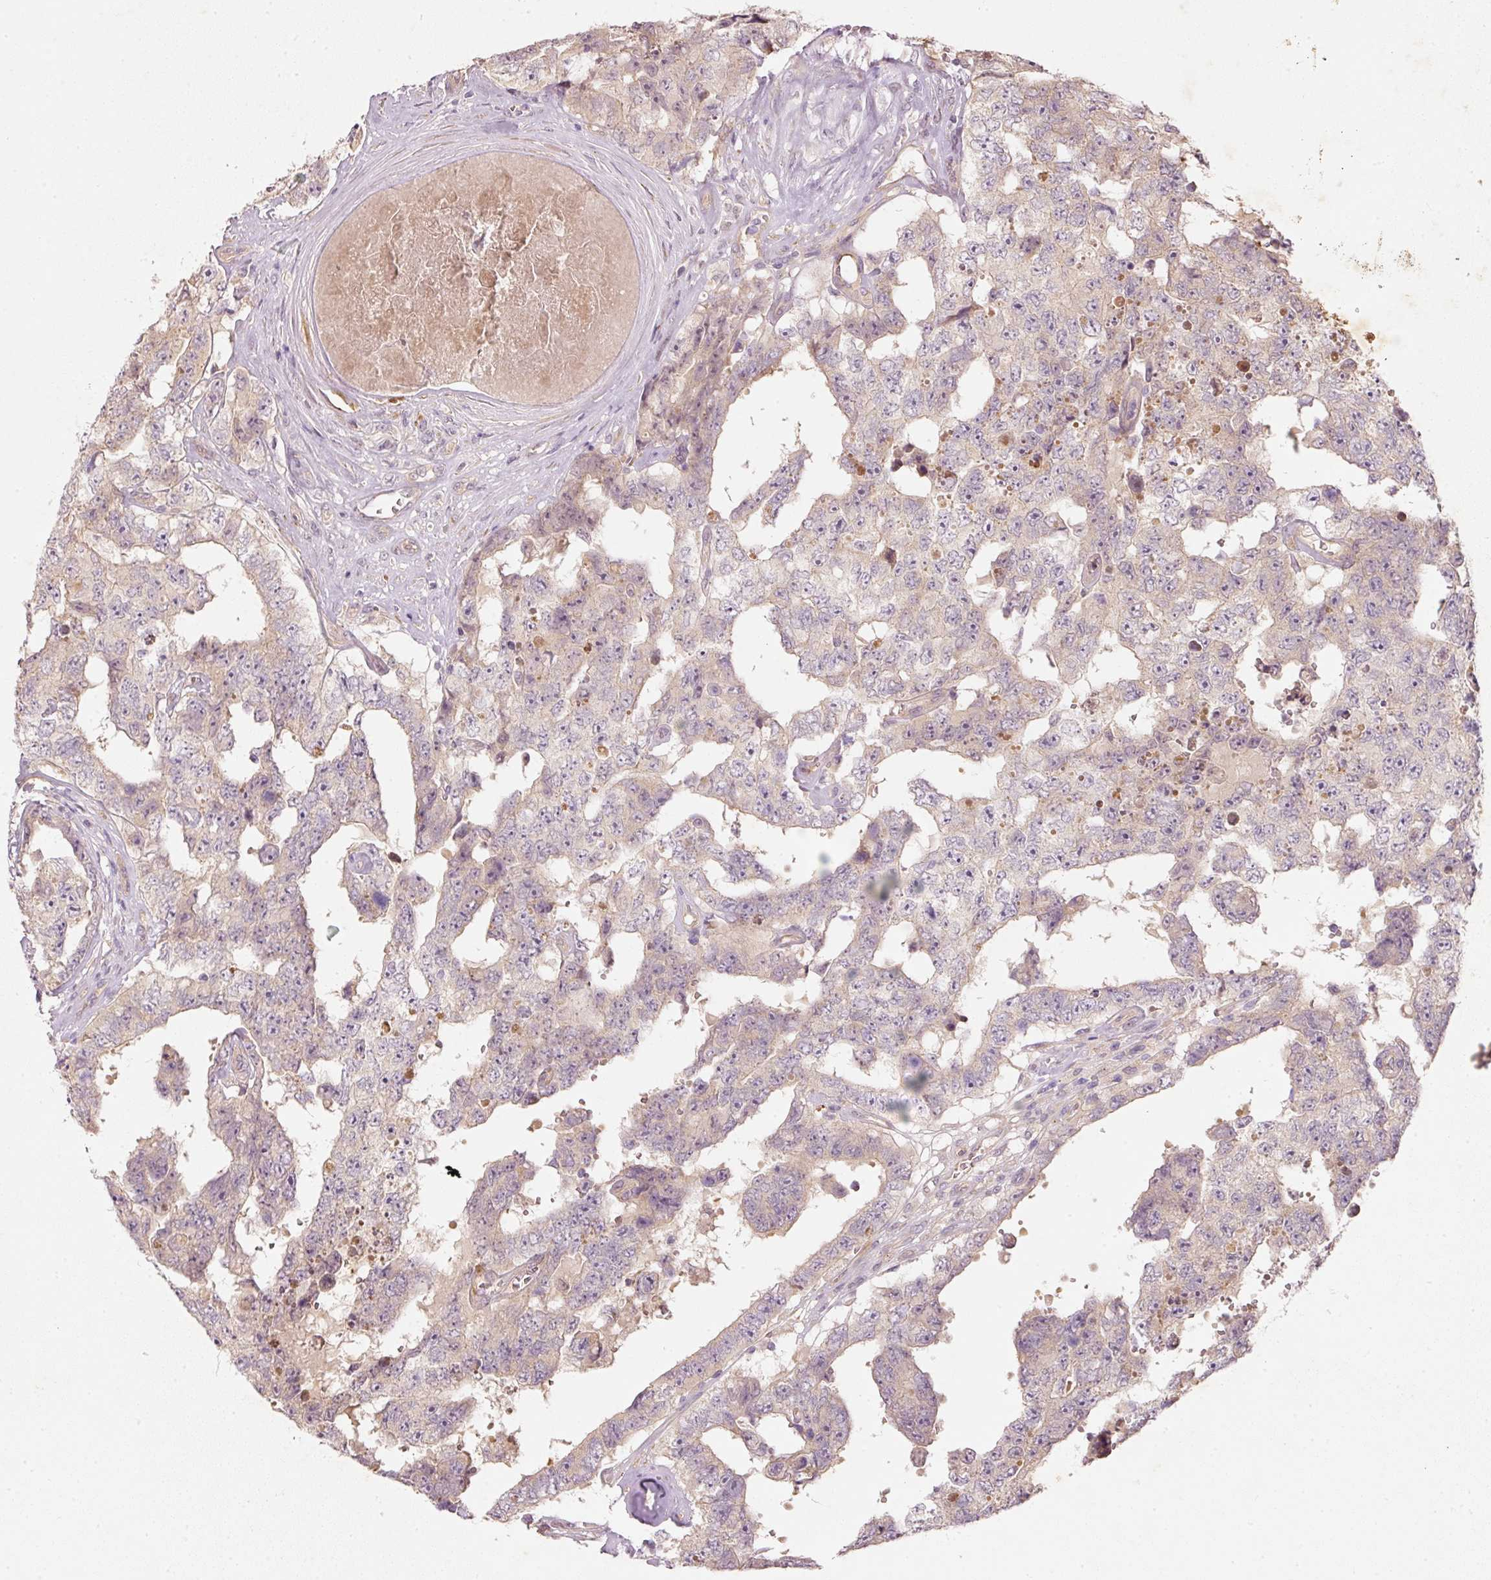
{"staining": {"intensity": "negative", "quantity": "none", "location": "none"}, "tissue": "testis cancer", "cell_type": "Tumor cells", "image_type": "cancer", "snomed": [{"axis": "morphology", "description": "Normal tissue, NOS"}, {"axis": "morphology", "description": "Carcinoma, Embryonal, NOS"}, {"axis": "topography", "description": "Testis"}, {"axis": "topography", "description": "Epididymis"}], "caption": "This is an immunohistochemistry image of embryonal carcinoma (testis). There is no expression in tumor cells.", "gene": "RGL2", "patient": {"sex": "male", "age": 25}}